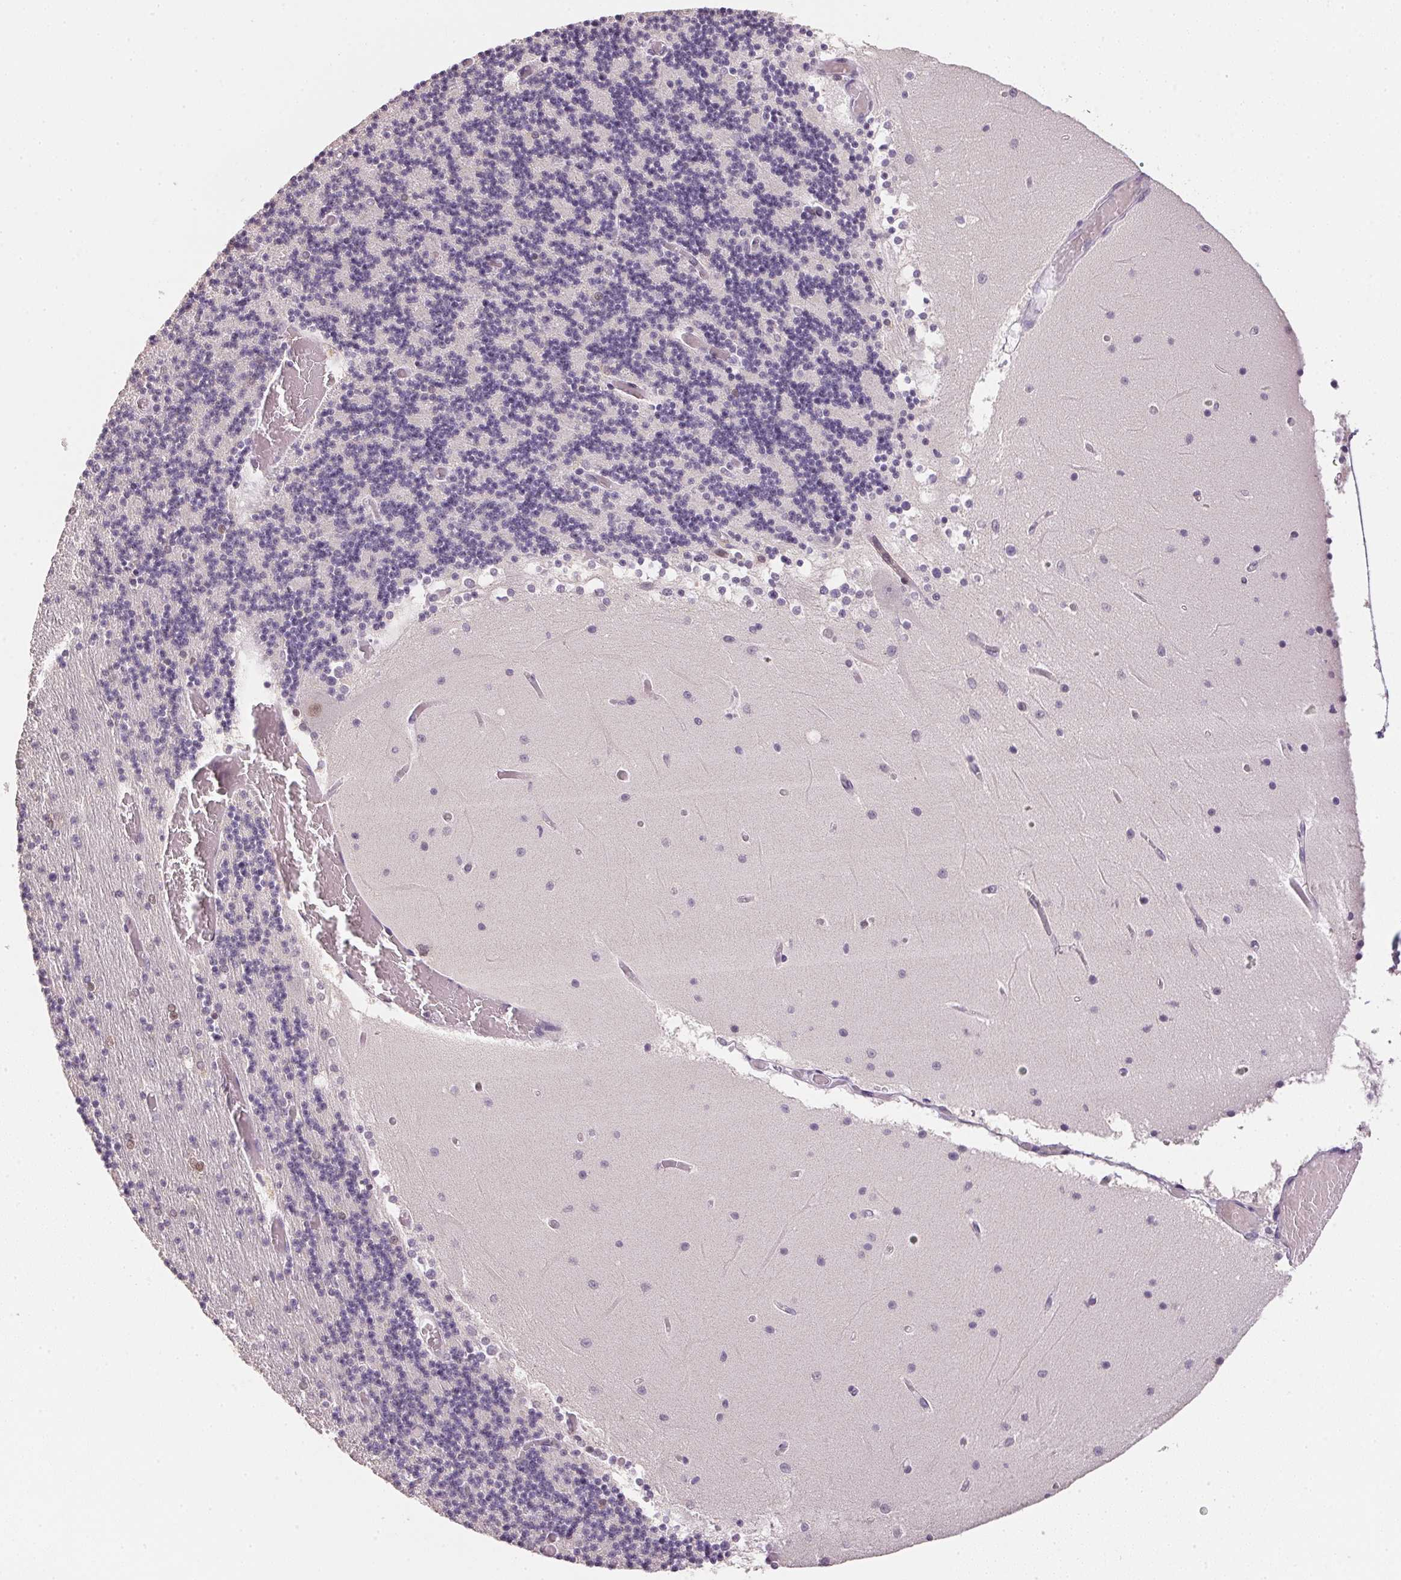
{"staining": {"intensity": "negative", "quantity": "none", "location": "none"}, "tissue": "cerebellum", "cell_type": "Cells in granular layer", "image_type": "normal", "snomed": [{"axis": "morphology", "description": "Normal tissue, NOS"}, {"axis": "topography", "description": "Cerebellum"}], "caption": "Immunohistochemical staining of benign human cerebellum demonstrates no significant positivity in cells in granular layer.", "gene": "POLR3G", "patient": {"sex": "female", "age": 28}}